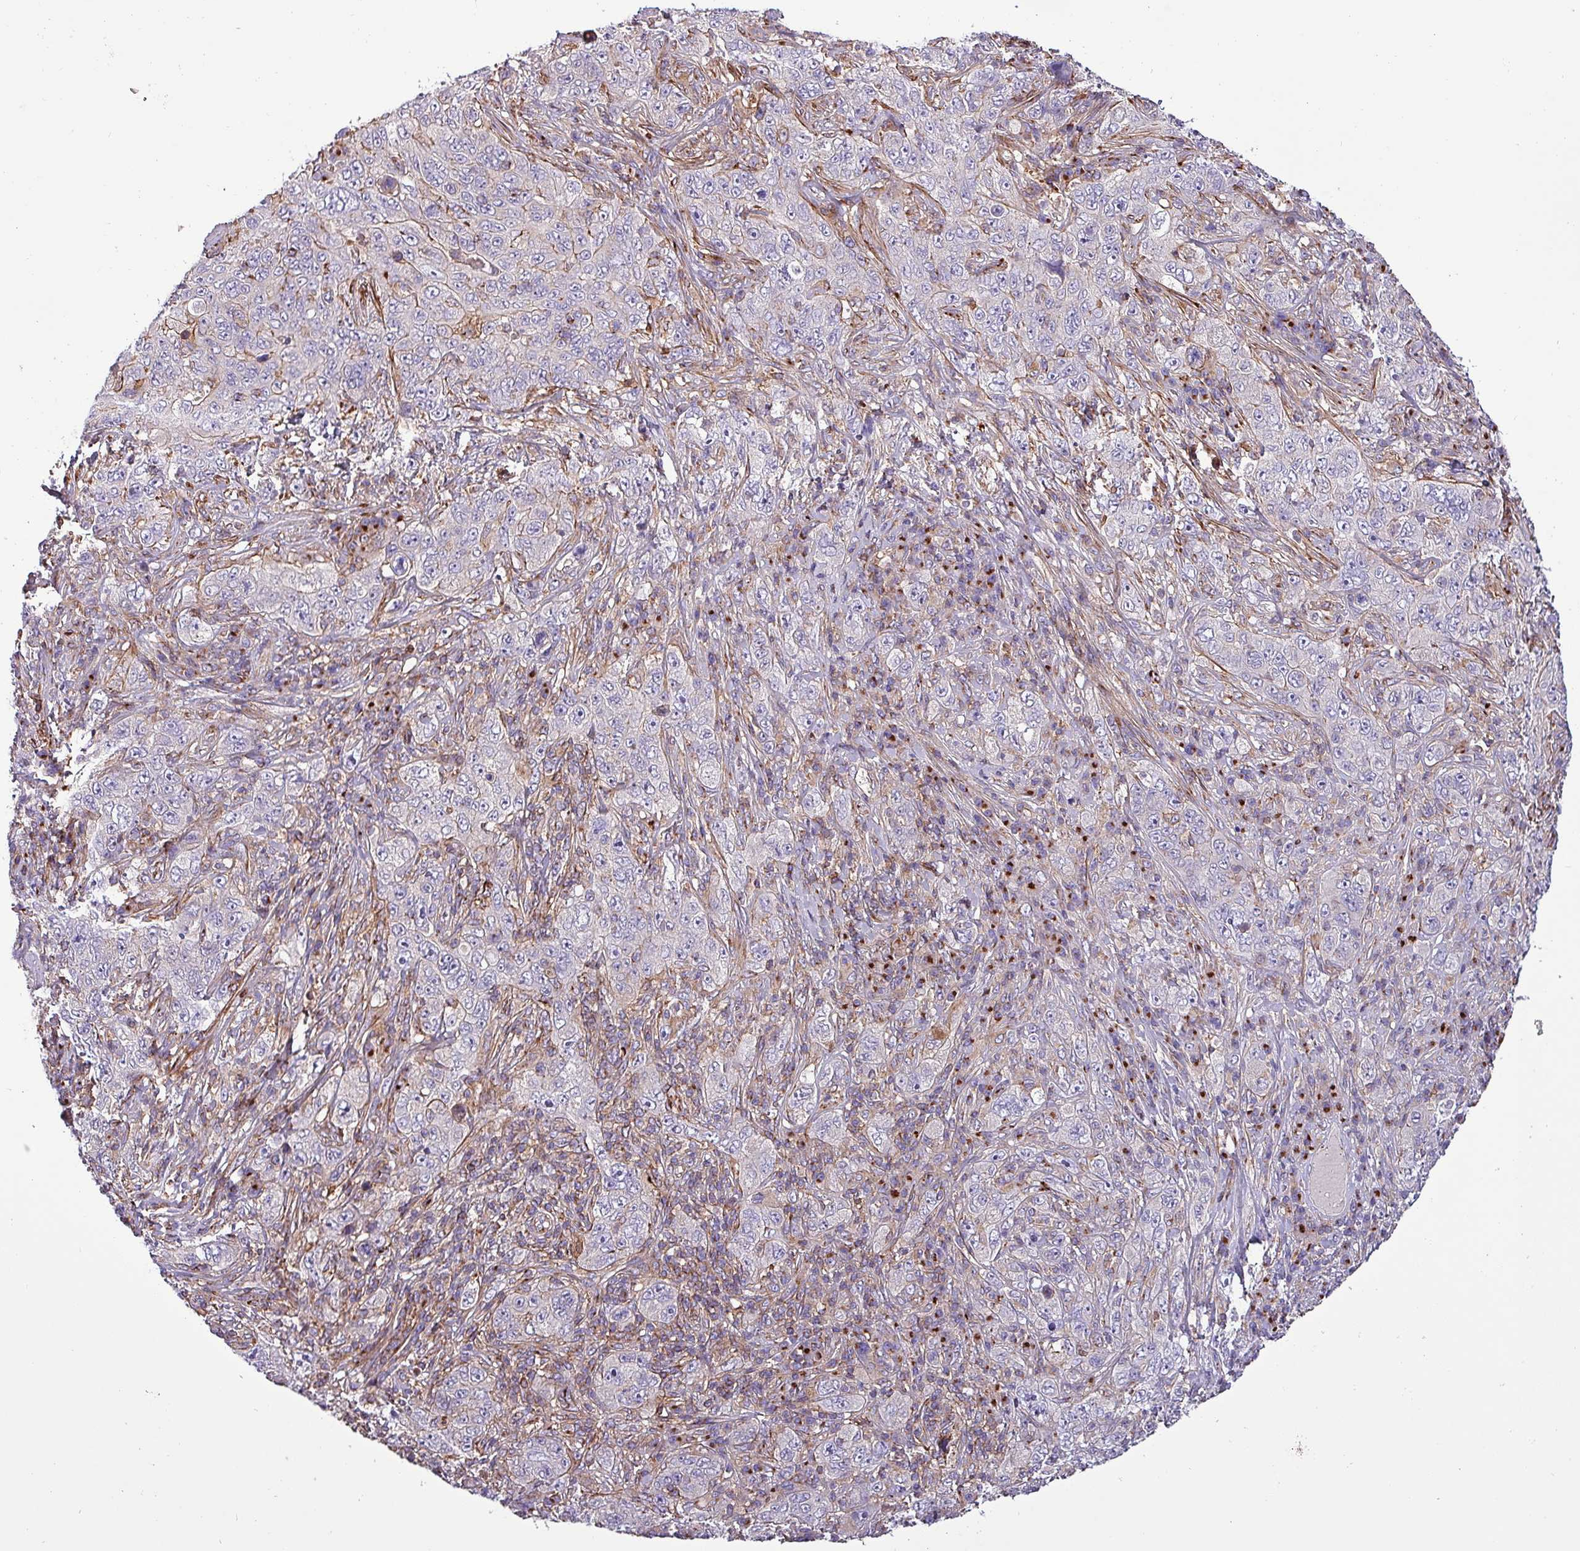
{"staining": {"intensity": "negative", "quantity": "none", "location": "none"}, "tissue": "pancreatic cancer", "cell_type": "Tumor cells", "image_type": "cancer", "snomed": [{"axis": "morphology", "description": "Adenocarcinoma, NOS"}, {"axis": "topography", "description": "Pancreas"}], "caption": "Immunohistochemistry (IHC) micrograph of neoplastic tissue: human pancreatic adenocarcinoma stained with DAB (3,3'-diaminobenzidine) displays no significant protein staining in tumor cells. (Brightfield microscopy of DAB immunohistochemistry (IHC) at high magnification).", "gene": "VAMP4", "patient": {"sex": "male", "age": 68}}